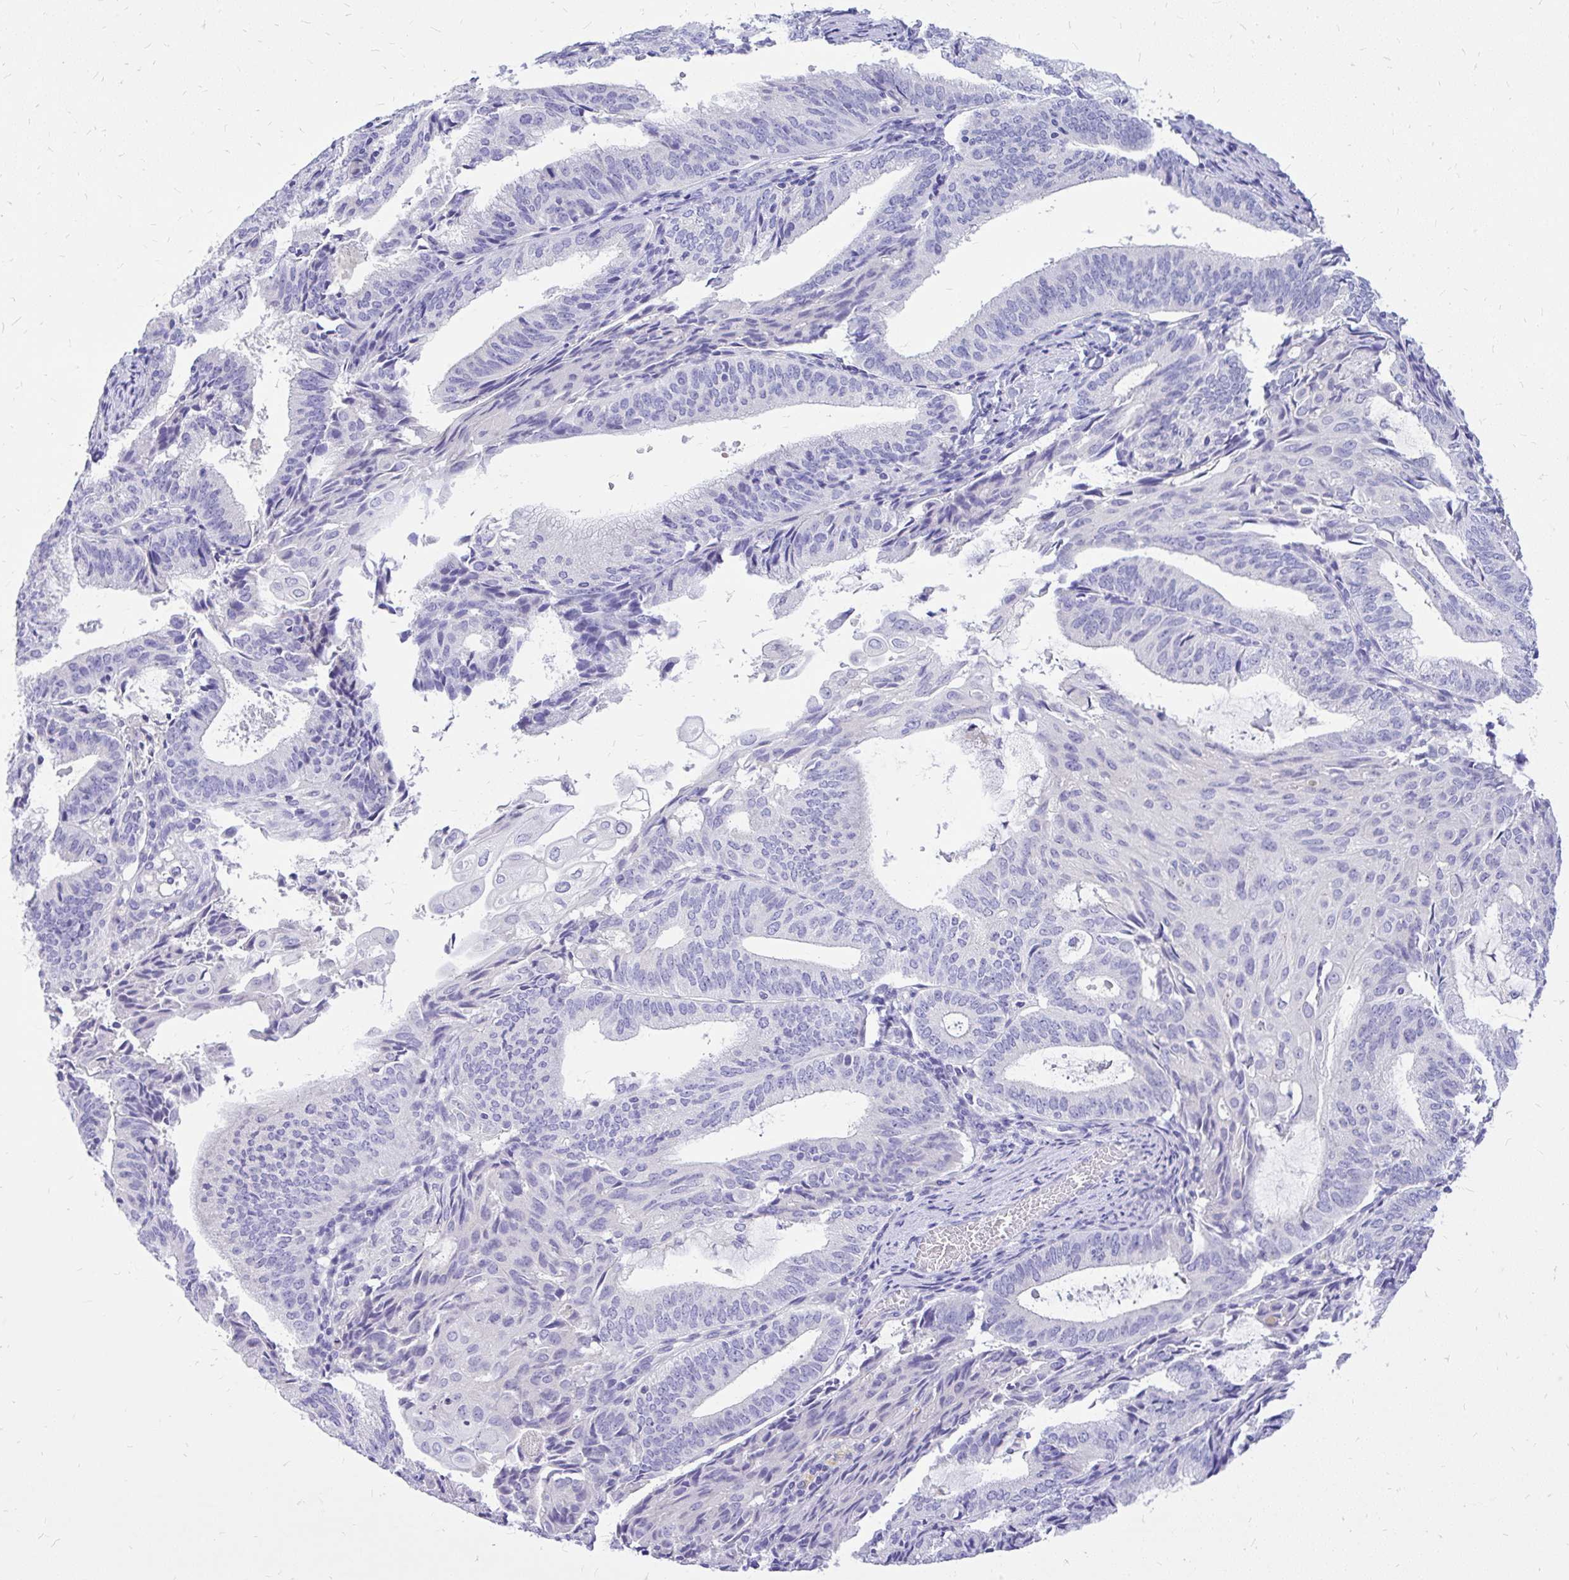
{"staining": {"intensity": "negative", "quantity": "none", "location": "none"}, "tissue": "endometrial cancer", "cell_type": "Tumor cells", "image_type": "cancer", "snomed": [{"axis": "morphology", "description": "Adenocarcinoma, NOS"}, {"axis": "topography", "description": "Endometrium"}], "caption": "A photomicrograph of endometrial cancer stained for a protein exhibits no brown staining in tumor cells. (Stains: DAB (3,3'-diaminobenzidine) IHC with hematoxylin counter stain, Microscopy: brightfield microscopy at high magnification).", "gene": "MAP1LC3A", "patient": {"sex": "female", "age": 49}}